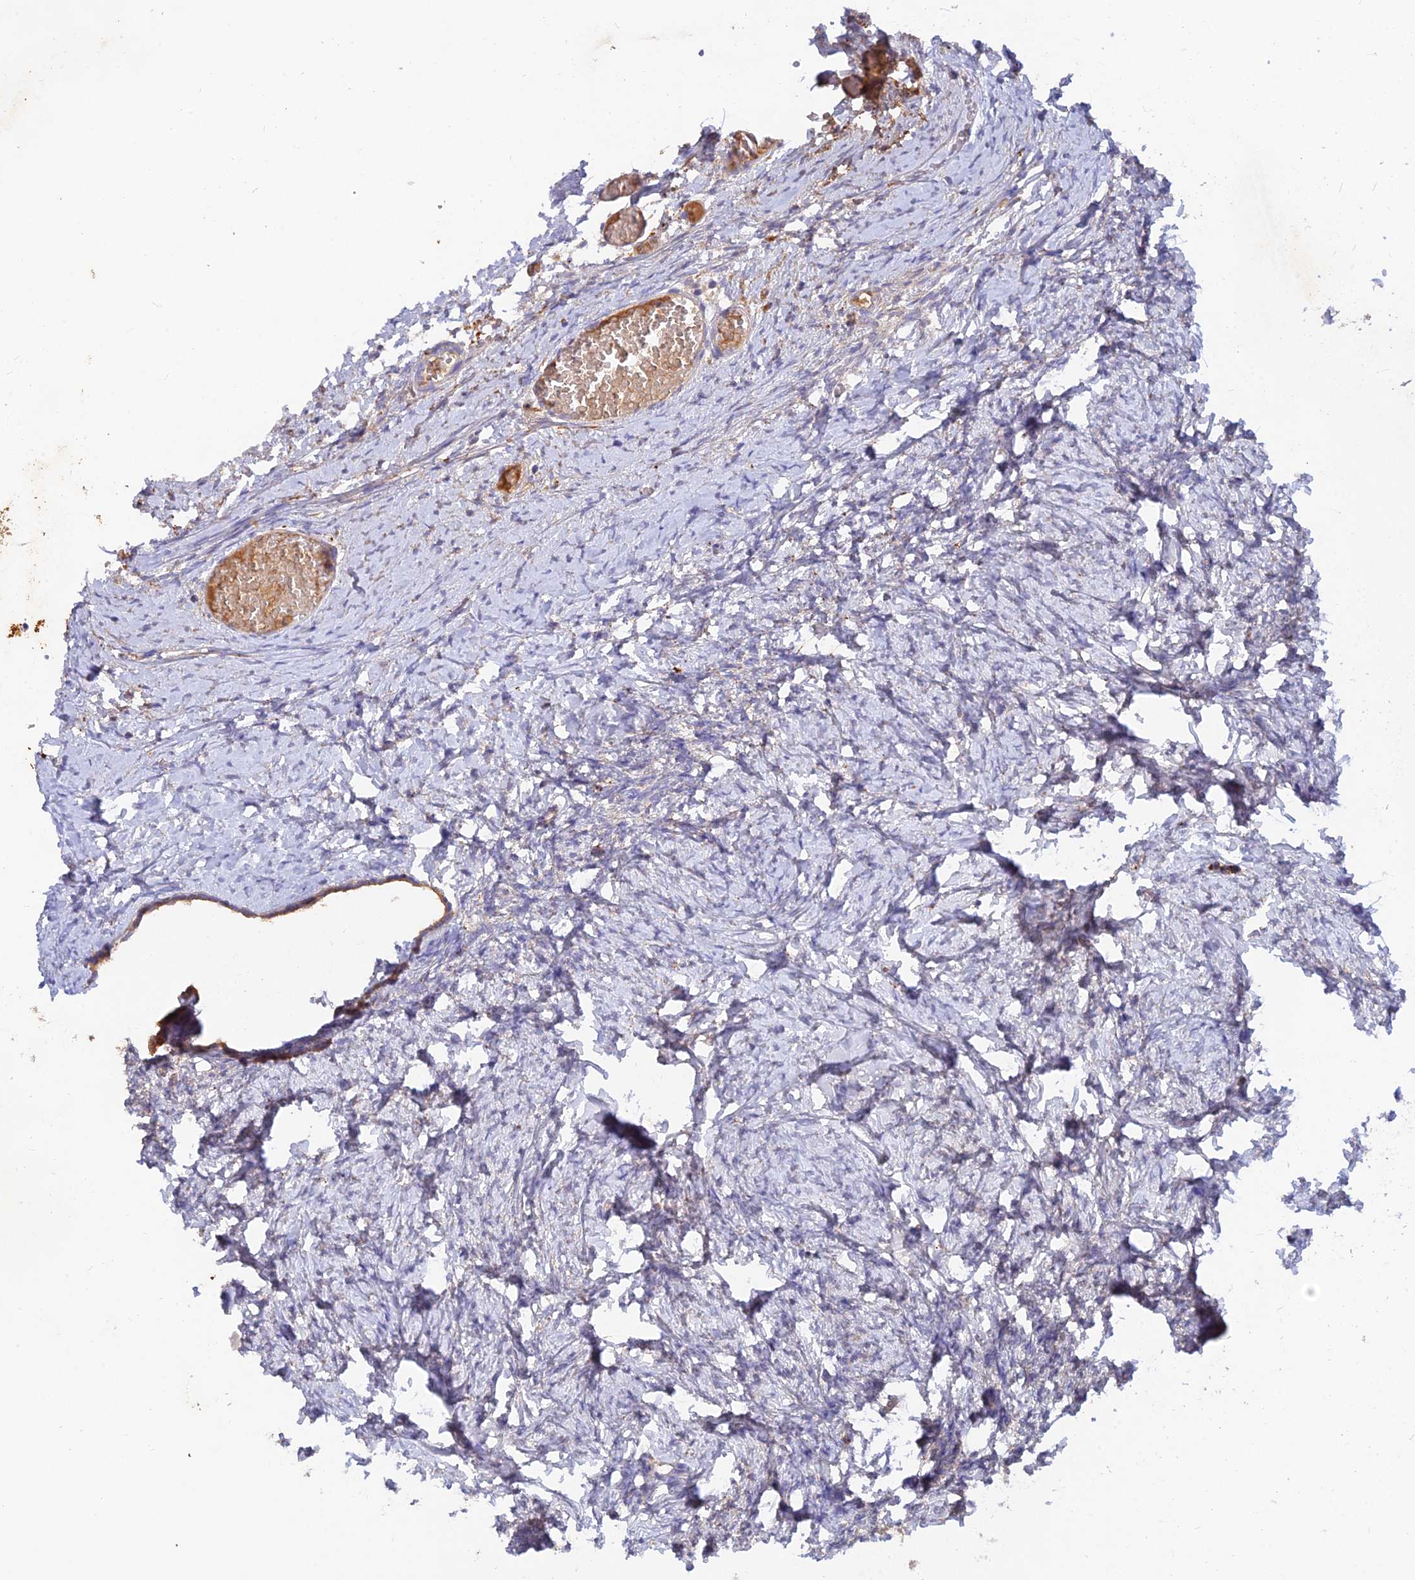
{"staining": {"intensity": "negative", "quantity": "none", "location": "none"}, "tissue": "ovary", "cell_type": "Ovarian stroma cells", "image_type": "normal", "snomed": [{"axis": "morphology", "description": "Normal tissue, NOS"}, {"axis": "topography", "description": "Ovary"}], "caption": "A photomicrograph of ovary stained for a protein demonstrates no brown staining in ovarian stroma cells. Brightfield microscopy of IHC stained with DAB (3,3'-diaminobenzidine) (brown) and hematoxylin (blue), captured at high magnification.", "gene": "ACSM5", "patient": {"sex": "female", "age": 27}}